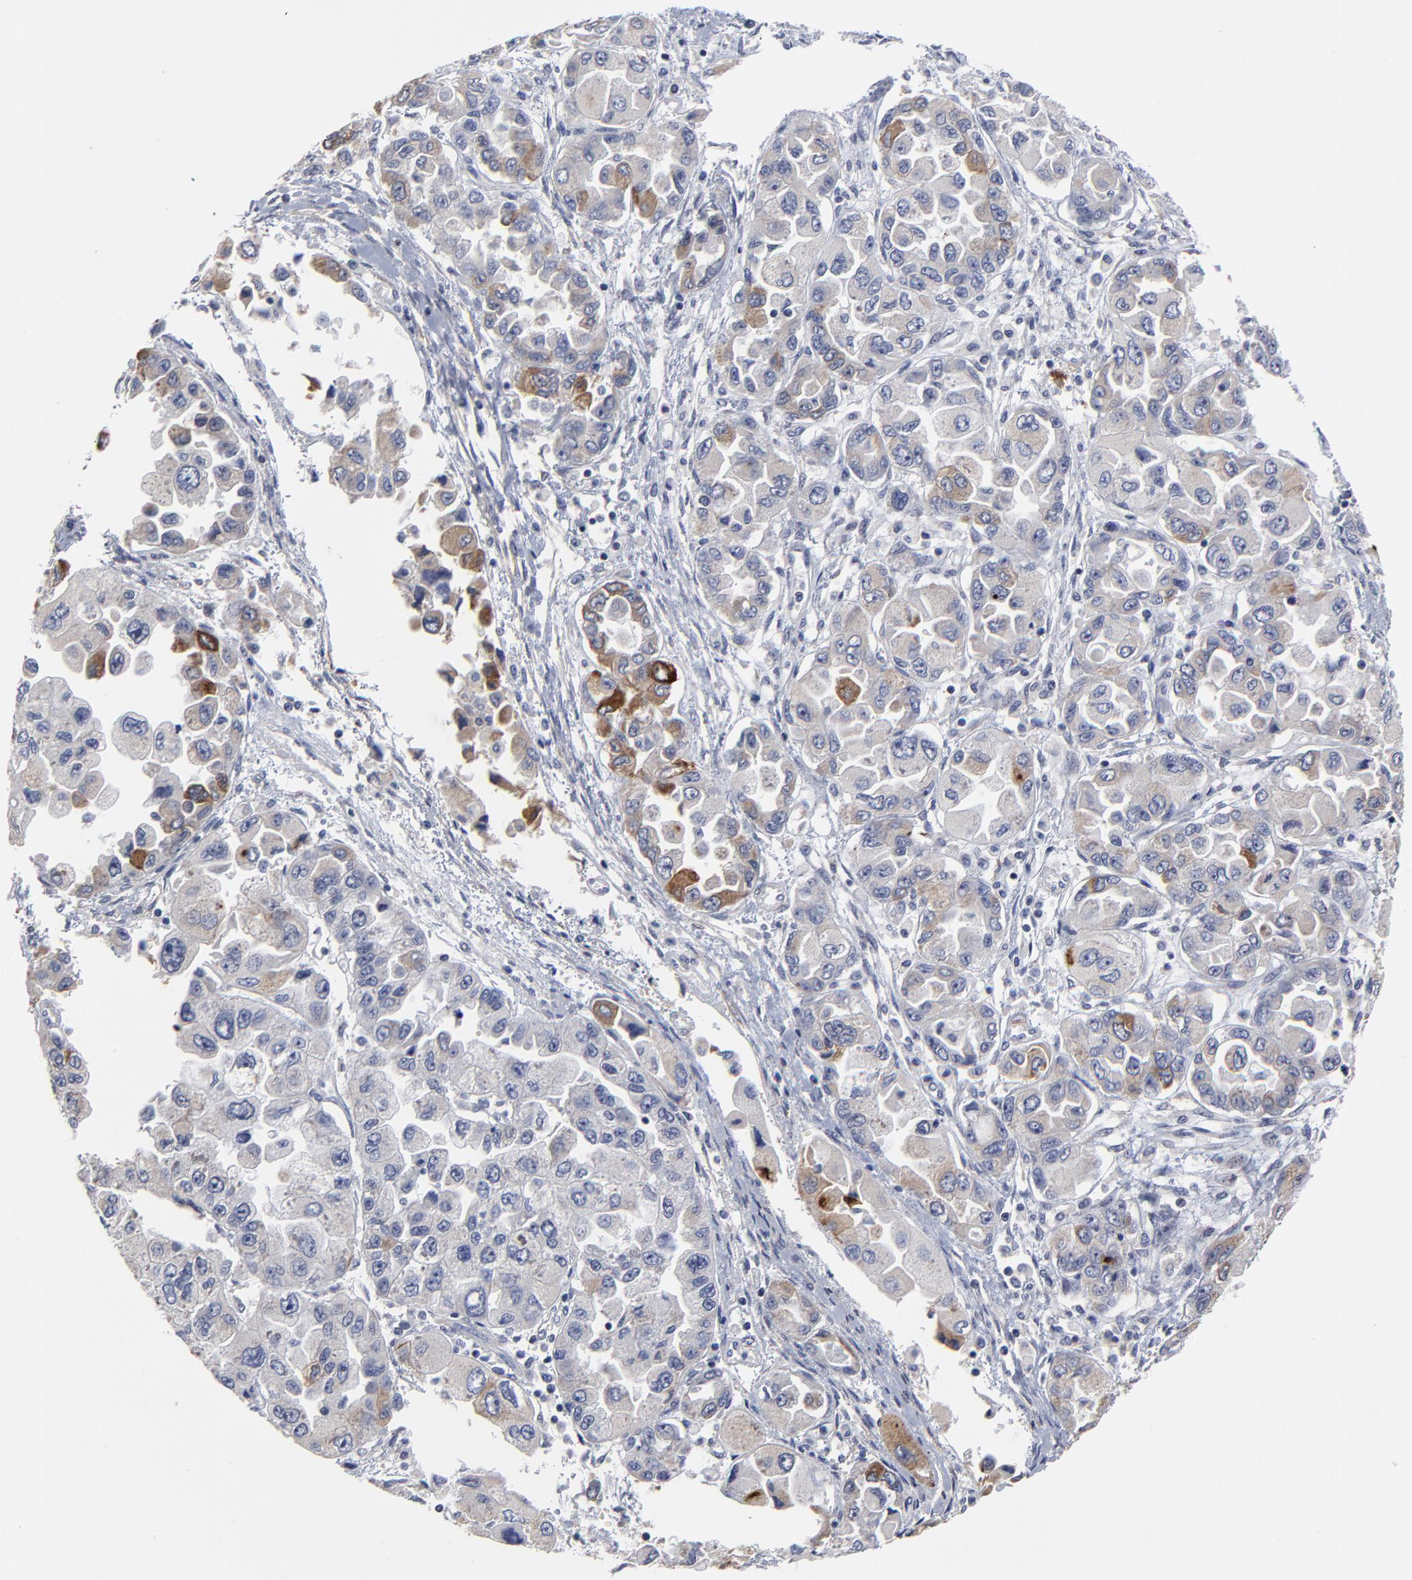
{"staining": {"intensity": "moderate", "quantity": "<25%", "location": "cytoplasmic/membranous"}, "tissue": "ovarian cancer", "cell_type": "Tumor cells", "image_type": "cancer", "snomed": [{"axis": "morphology", "description": "Cystadenocarcinoma, serous, NOS"}, {"axis": "topography", "description": "Ovary"}], "caption": "Immunohistochemistry micrograph of neoplastic tissue: ovarian serous cystadenocarcinoma stained using IHC displays low levels of moderate protein expression localized specifically in the cytoplasmic/membranous of tumor cells, appearing as a cytoplasmic/membranous brown color.", "gene": "MAGEA10", "patient": {"sex": "female", "age": 84}}